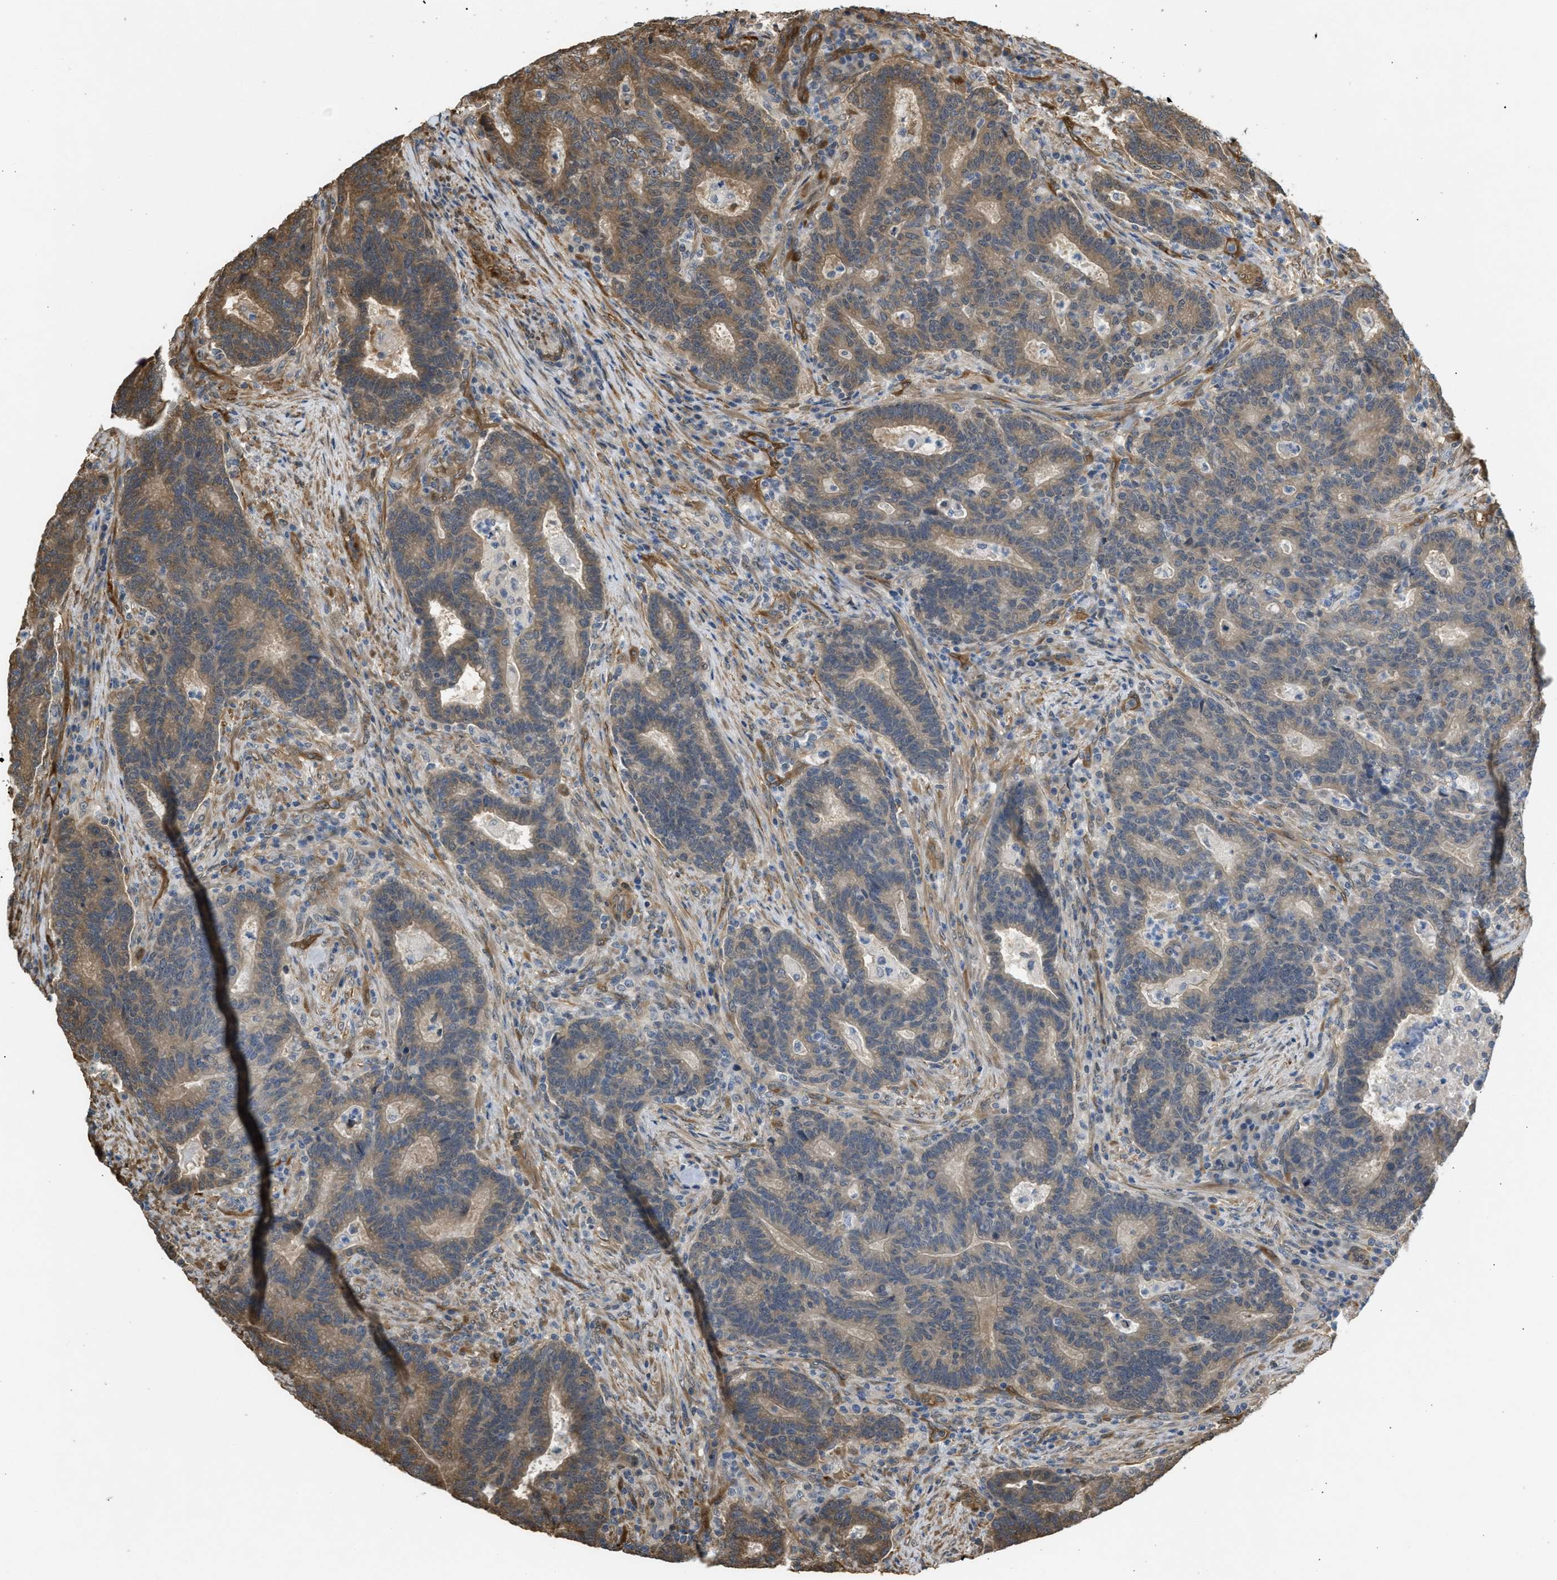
{"staining": {"intensity": "weak", "quantity": "25%-75%", "location": "cytoplasmic/membranous"}, "tissue": "colorectal cancer", "cell_type": "Tumor cells", "image_type": "cancer", "snomed": [{"axis": "morphology", "description": "Adenocarcinoma, NOS"}, {"axis": "topography", "description": "Colon"}], "caption": "Colorectal cancer stained with a protein marker exhibits weak staining in tumor cells.", "gene": "BAG3", "patient": {"sex": "female", "age": 75}}